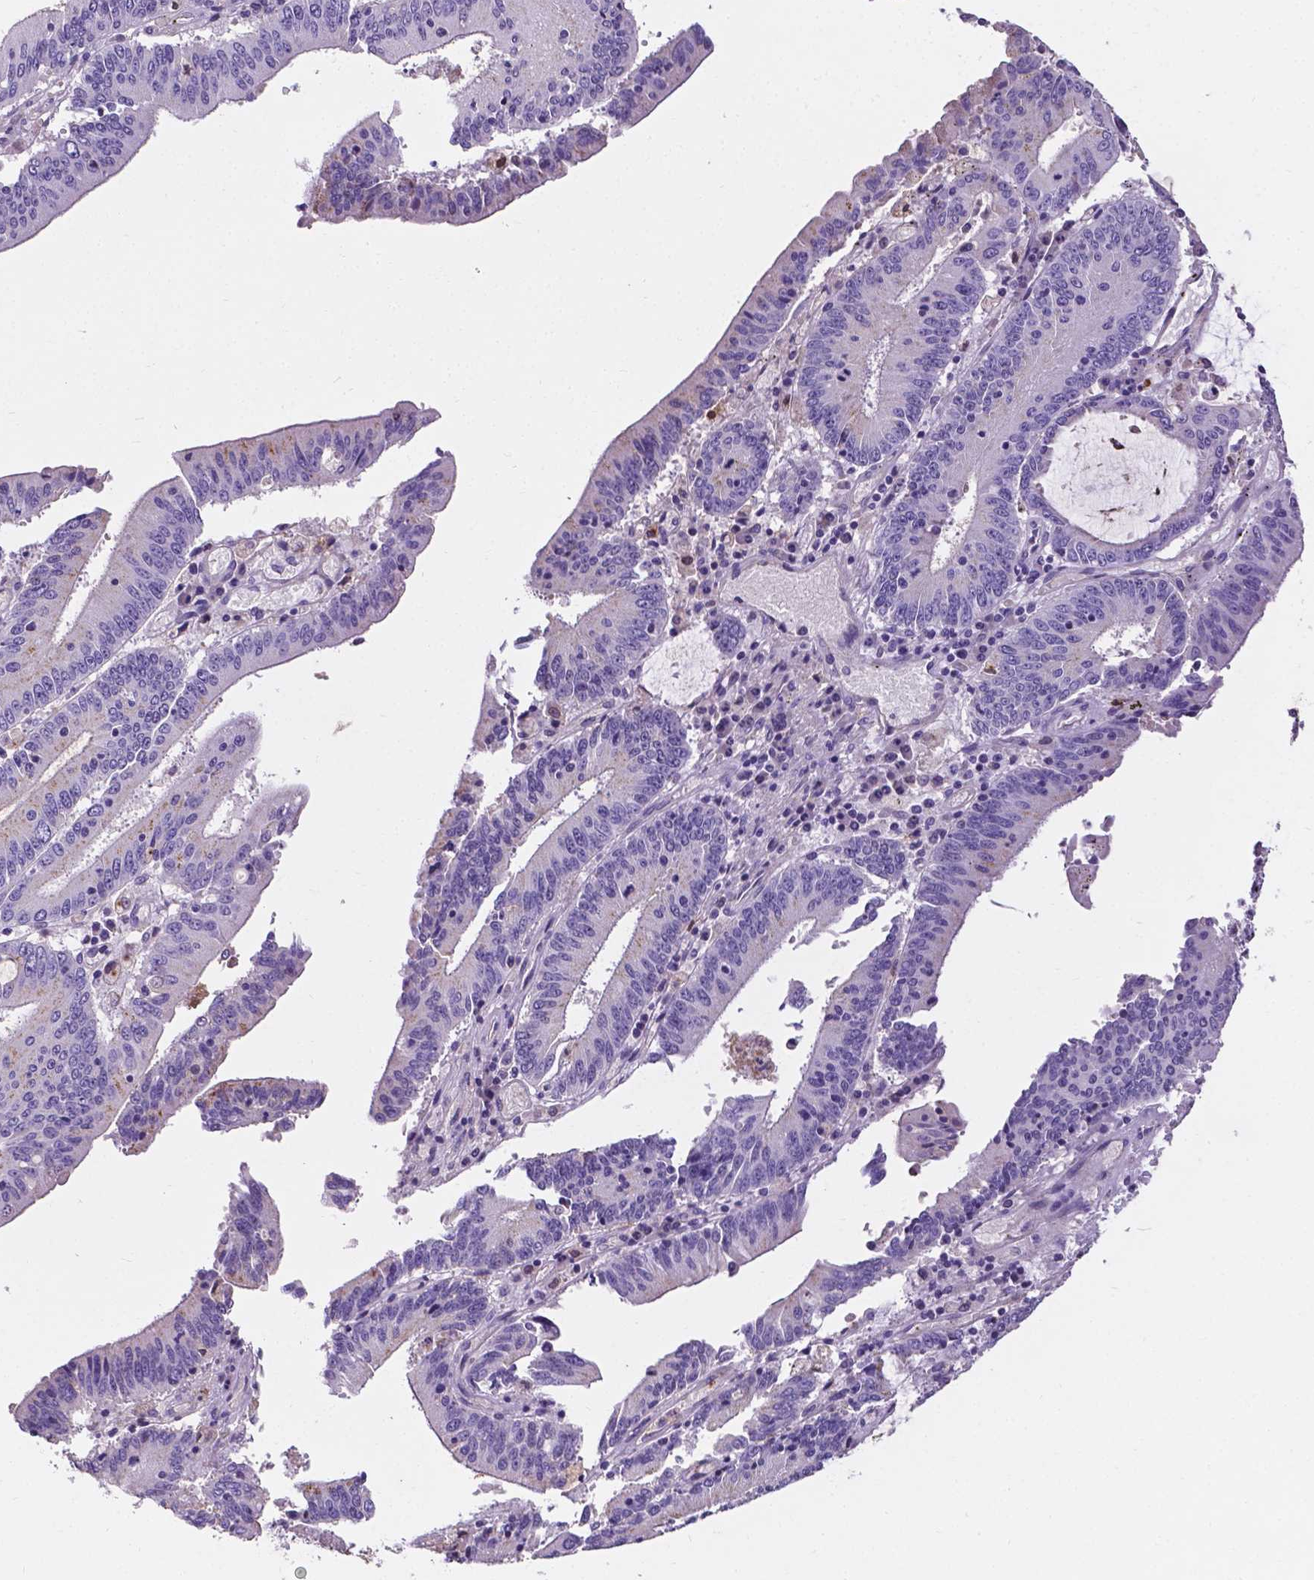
{"staining": {"intensity": "negative", "quantity": "none", "location": "none"}, "tissue": "stomach cancer", "cell_type": "Tumor cells", "image_type": "cancer", "snomed": [{"axis": "morphology", "description": "Adenocarcinoma, NOS"}, {"axis": "topography", "description": "Stomach, upper"}], "caption": "This photomicrograph is of adenocarcinoma (stomach) stained with immunohistochemistry (IHC) to label a protein in brown with the nuclei are counter-stained blue. There is no expression in tumor cells.", "gene": "APOE", "patient": {"sex": "male", "age": 68}}